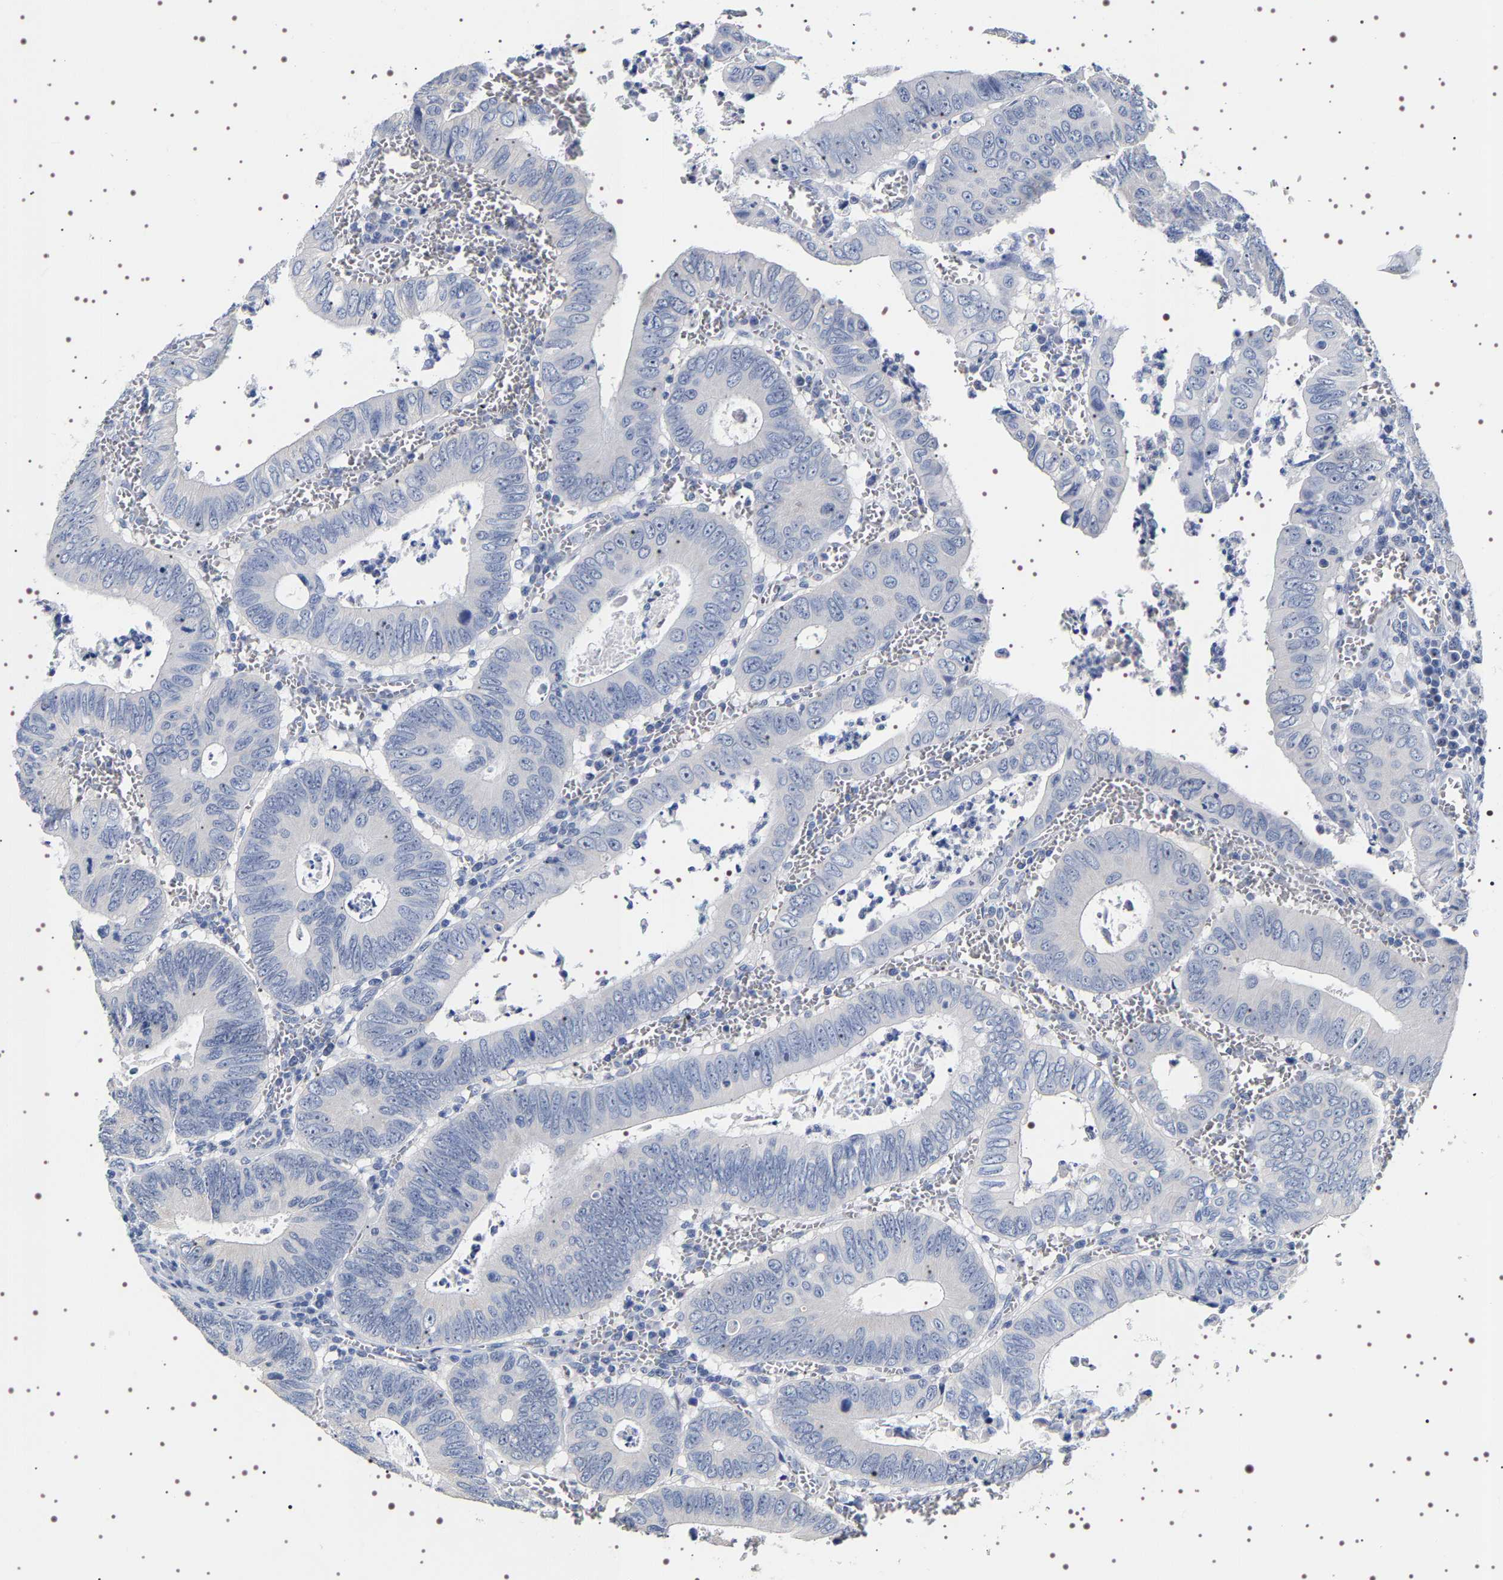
{"staining": {"intensity": "negative", "quantity": "none", "location": "none"}, "tissue": "colorectal cancer", "cell_type": "Tumor cells", "image_type": "cancer", "snomed": [{"axis": "morphology", "description": "Inflammation, NOS"}, {"axis": "morphology", "description": "Adenocarcinoma, NOS"}, {"axis": "topography", "description": "Colon"}], "caption": "This is an immunohistochemistry (IHC) image of colorectal cancer (adenocarcinoma). There is no staining in tumor cells.", "gene": "UBQLN3", "patient": {"sex": "male", "age": 72}}